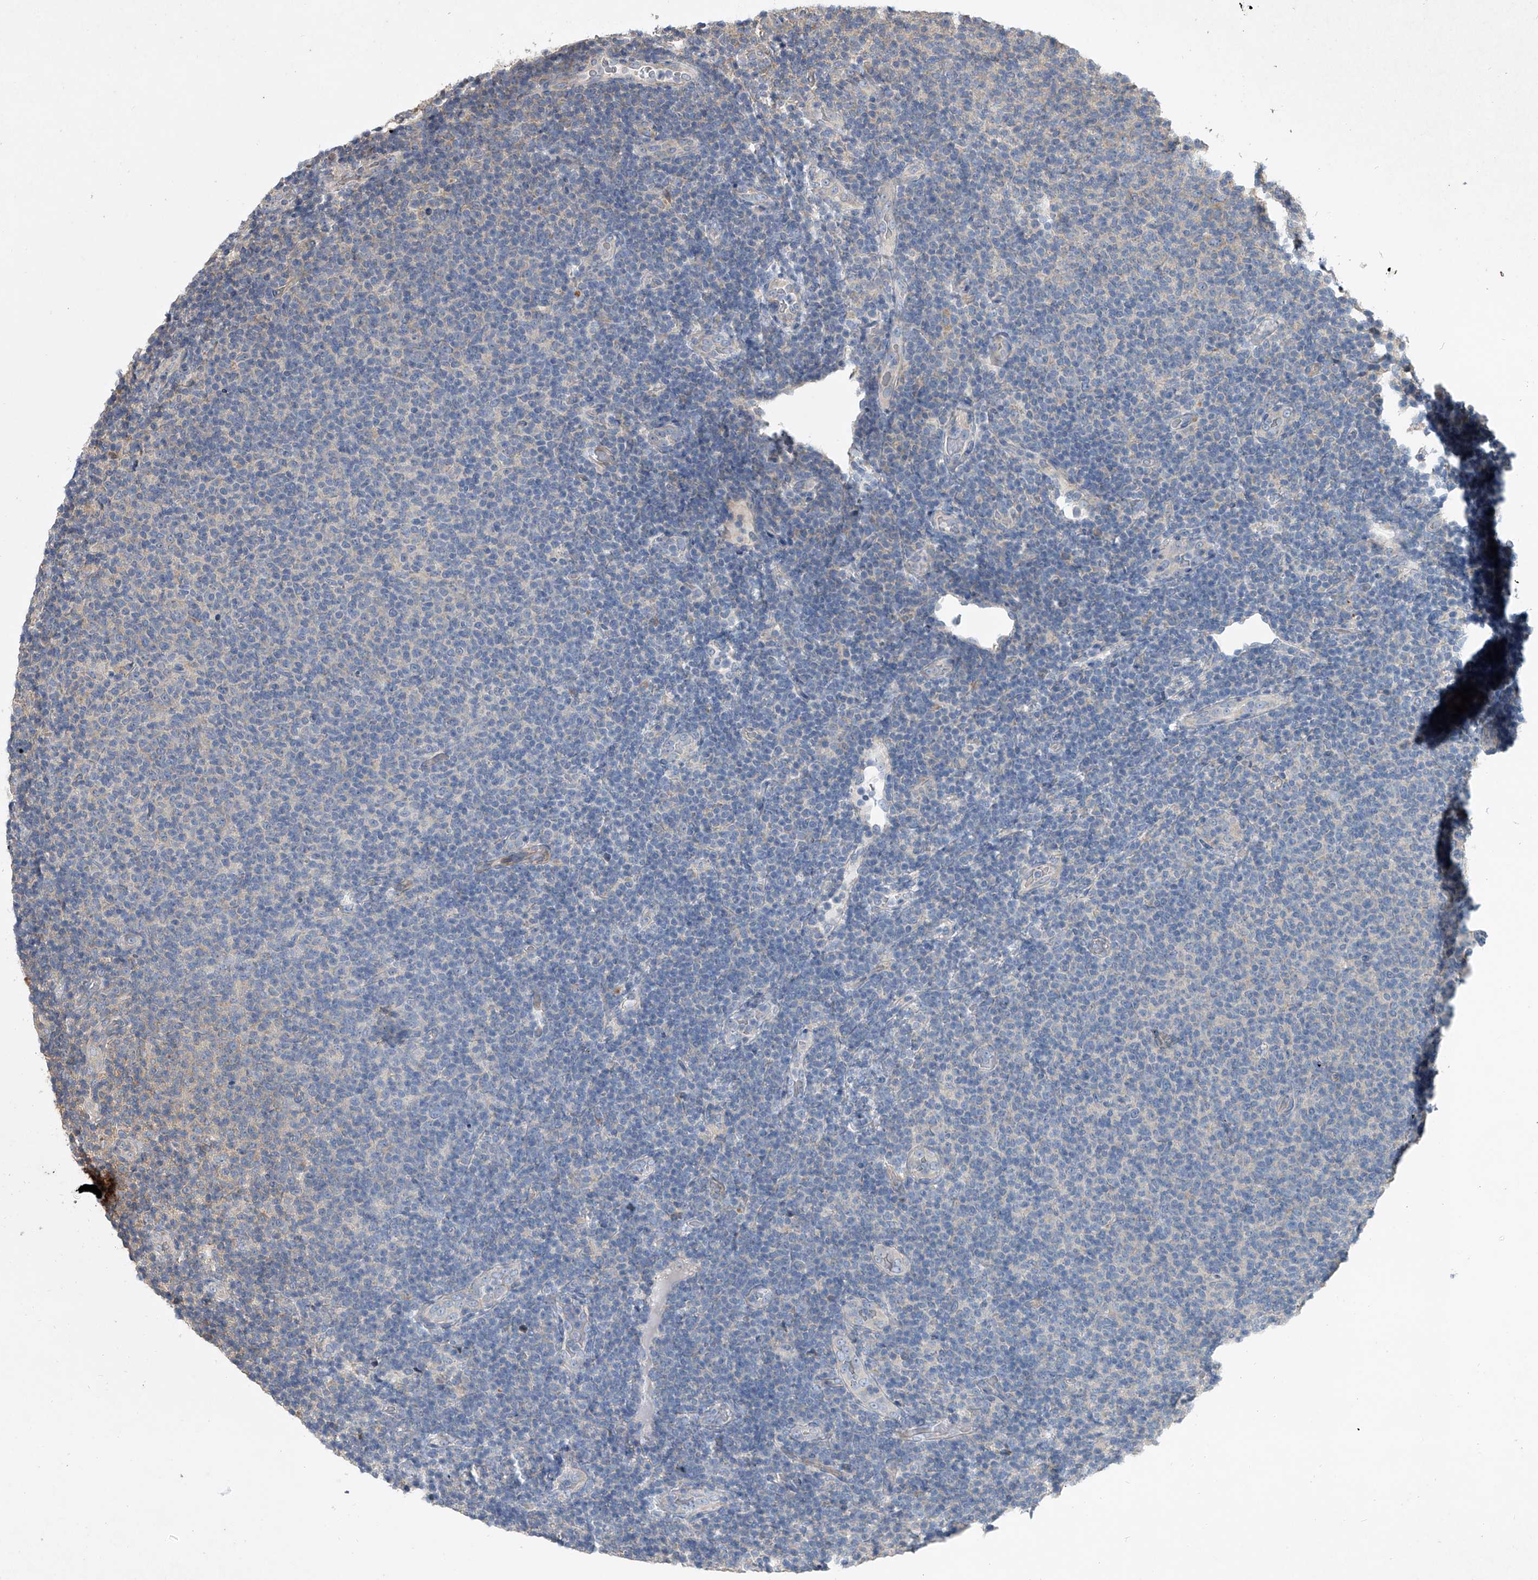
{"staining": {"intensity": "negative", "quantity": "none", "location": "none"}, "tissue": "lymphoma", "cell_type": "Tumor cells", "image_type": "cancer", "snomed": [{"axis": "morphology", "description": "Malignant lymphoma, non-Hodgkin's type, Low grade"}, {"axis": "topography", "description": "Lymph node"}], "caption": "Tumor cells are negative for protein expression in human lymphoma.", "gene": "DOCK9", "patient": {"sex": "male", "age": 66}}